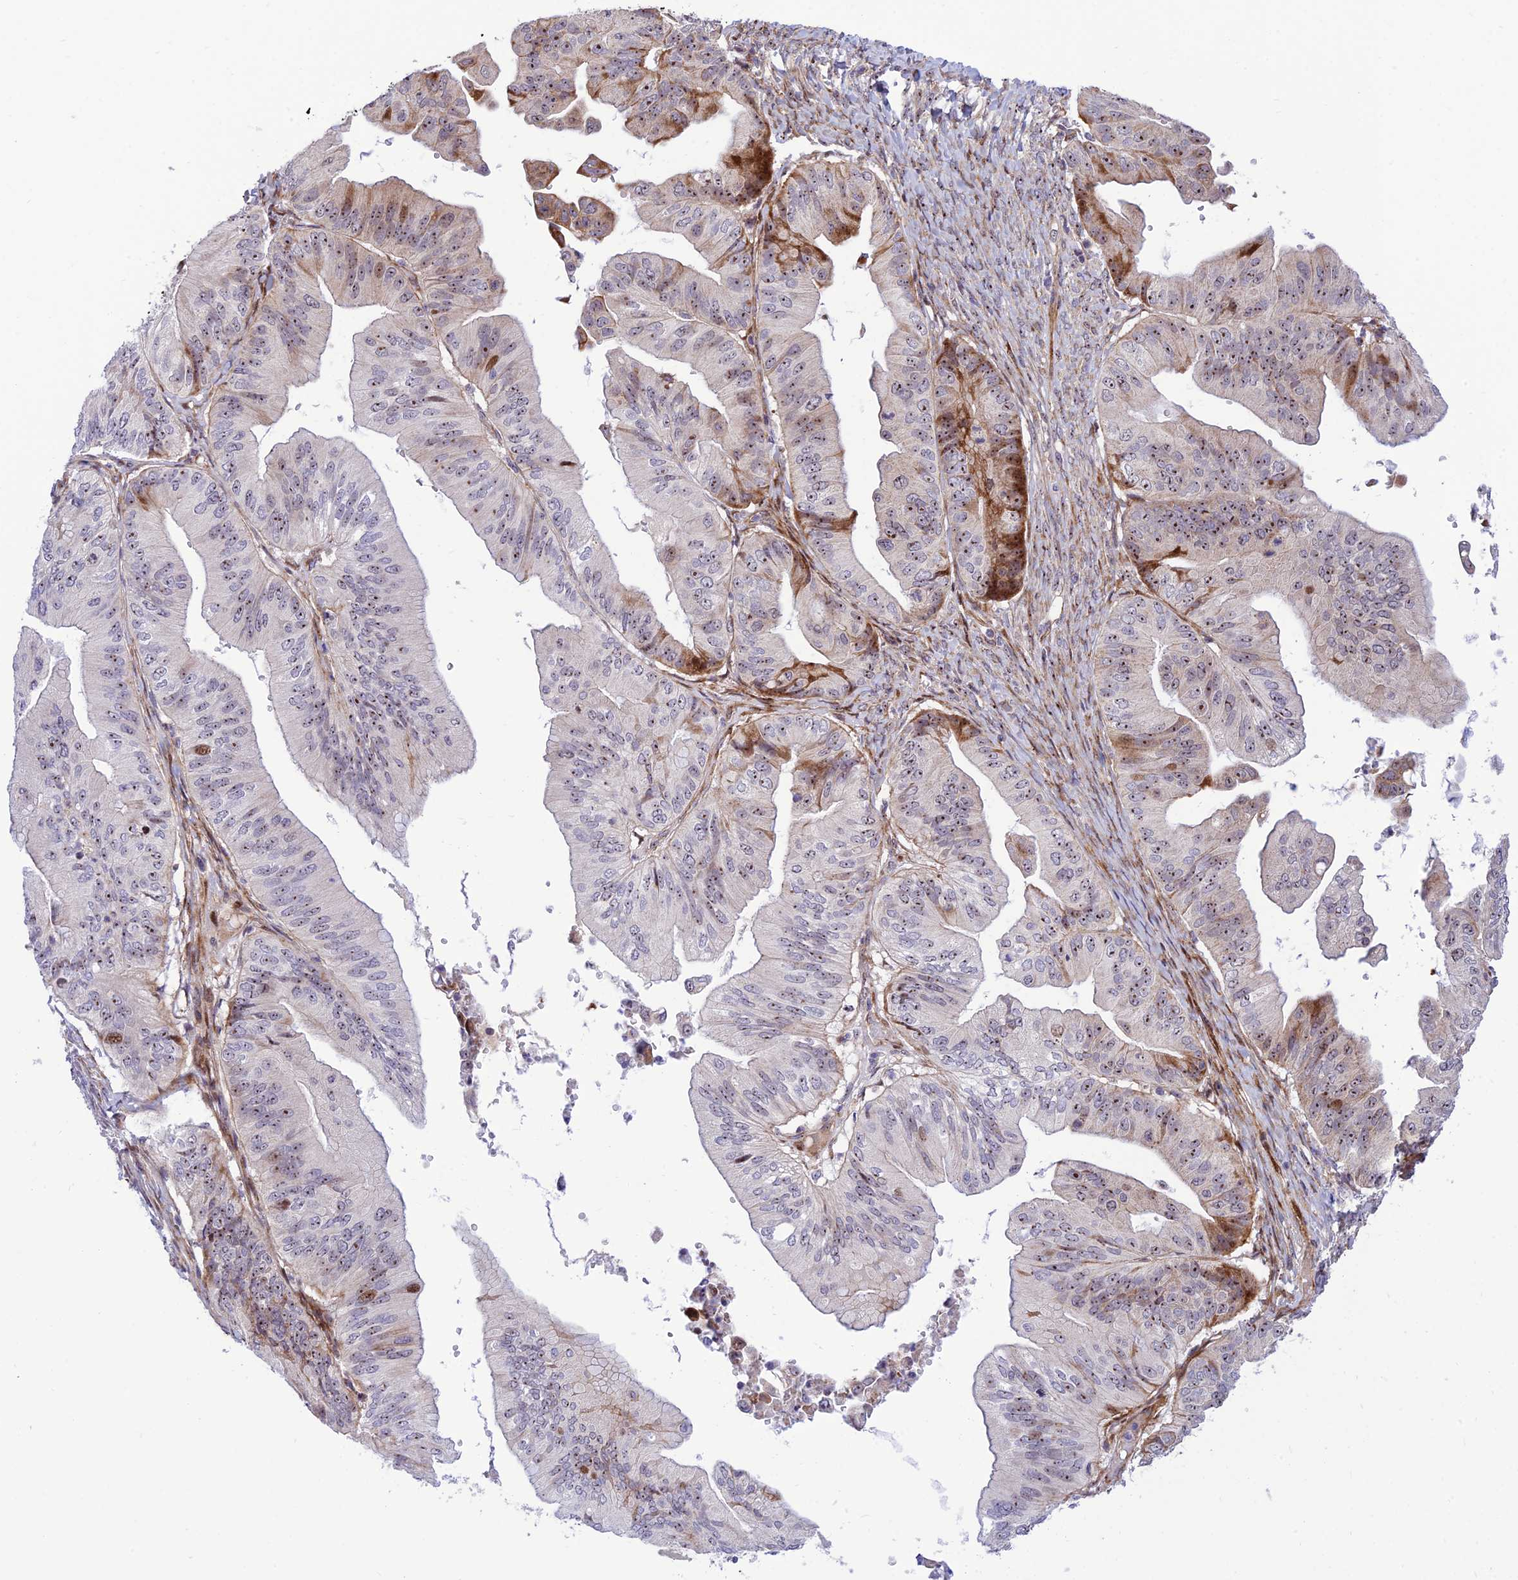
{"staining": {"intensity": "moderate", "quantity": "25%-75%", "location": "nuclear"}, "tissue": "ovarian cancer", "cell_type": "Tumor cells", "image_type": "cancer", "snomed": [{"axis": "morphology", "description": "Cystadenocarcinoma, mucinous, NOS"}, {"axis": "topography", "description": "Ovary"}], "caption": "The immunohistochemical stain labels moderate nuclear staining in tumor cells of ovarian mucinous cystadenocarcinoma tissue.", "gene": "KBTBD7", "patient": {"sex": "female", "age": 61}}